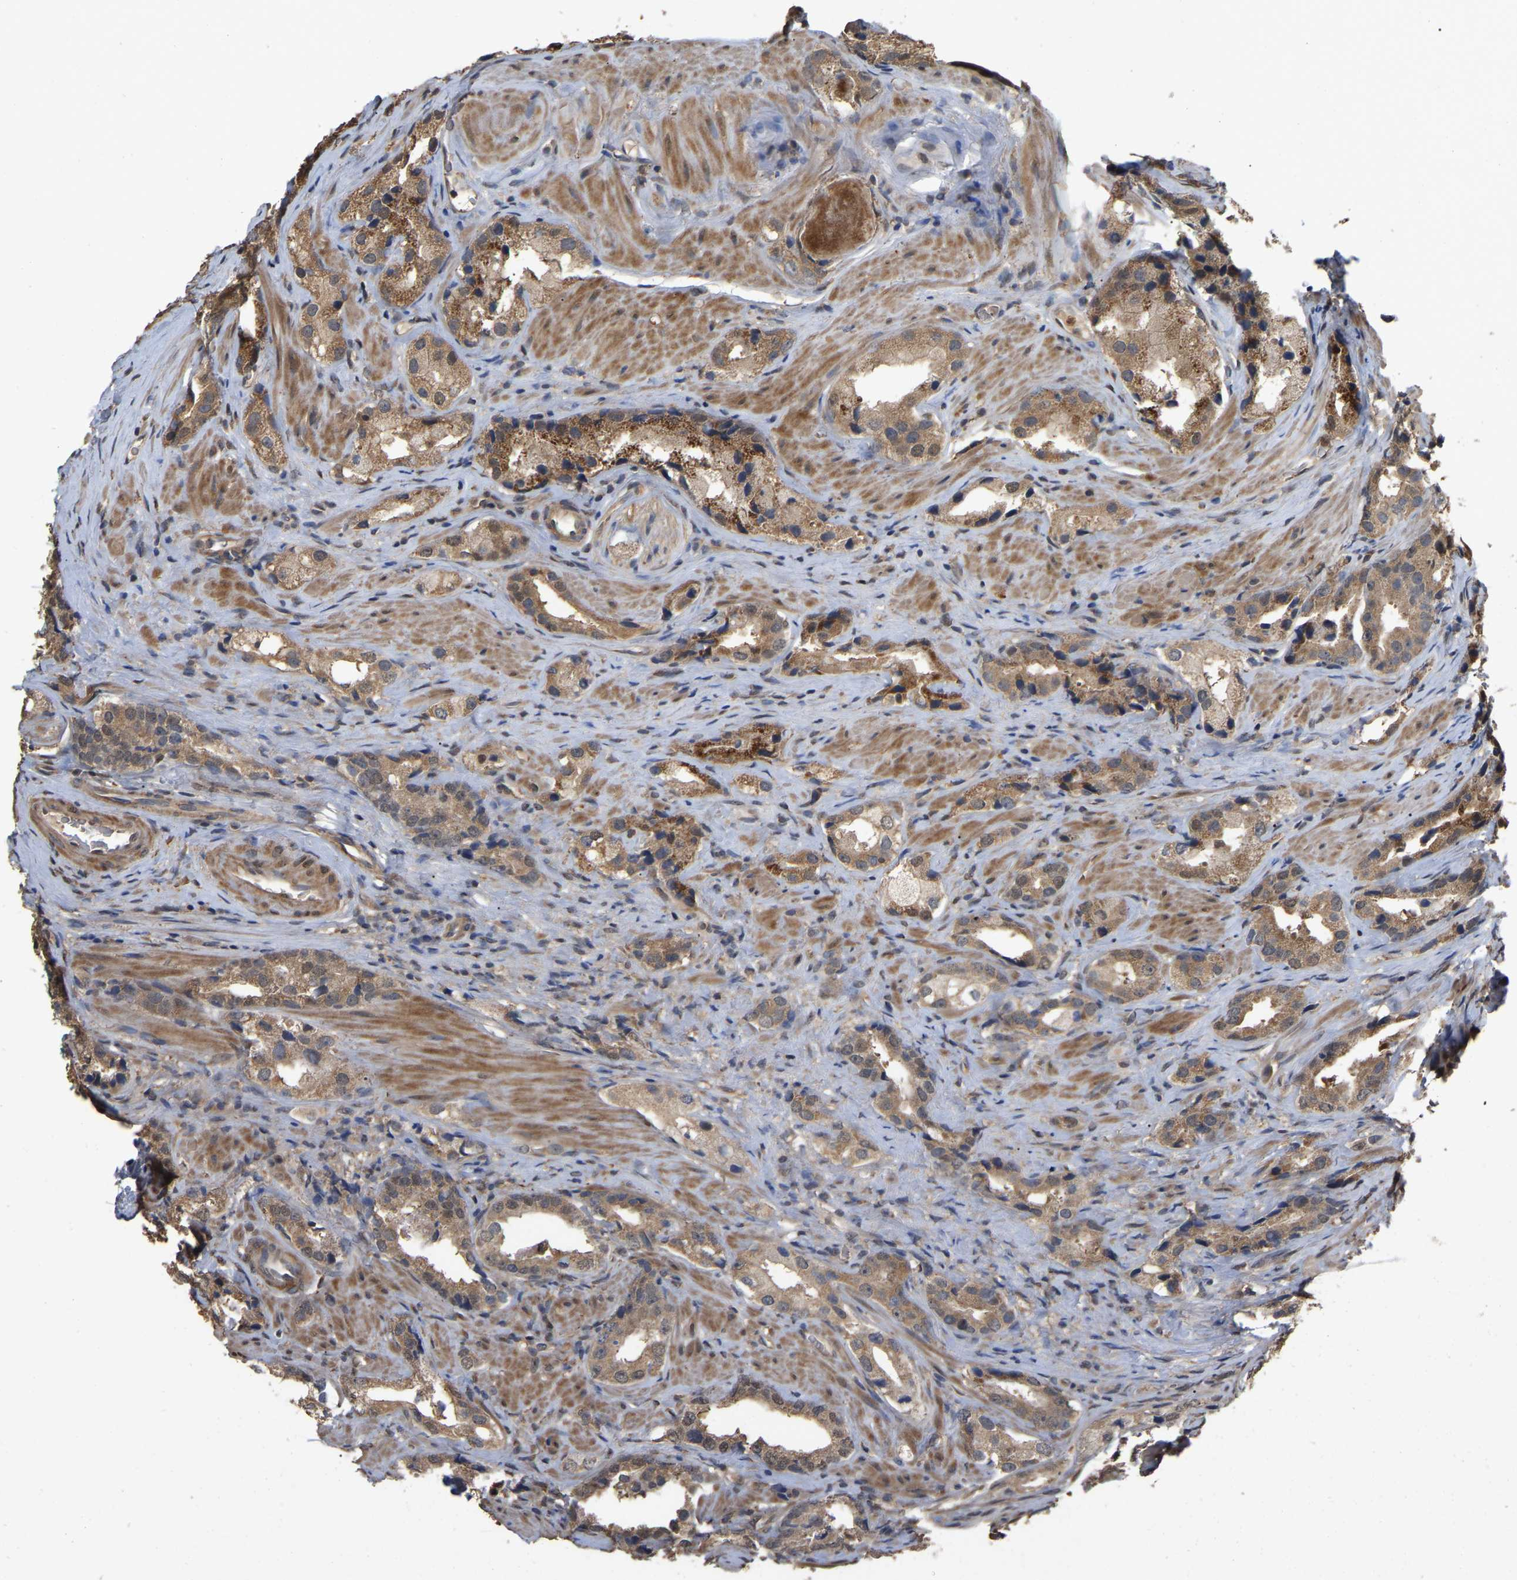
{"staining": {"intensity": "weak", "quantity": ">75%", "location": "cytoplasmic/membranous"}, "tissue": "prostate cancer", "cell_type": "Tumor cells", "image_type": "cancer", "snomed": [{"axis": "morphology", "description": "Adenocarcinoma, High grade"}, {"axis": "topography", "description": "Prostate"}], "caption": "Immunohistochemical staining of prostate cancer demonstrates low levels of weak cytoplasmic/membranous protein staining in approximately >75% of tumor cells. (DAB (3,3'-diaminobenzidine) IHC, brown staining for protein, blue staining for nuclei).", "gene": "FAM219A", "patient": {"sex": "male", "age": 63}}